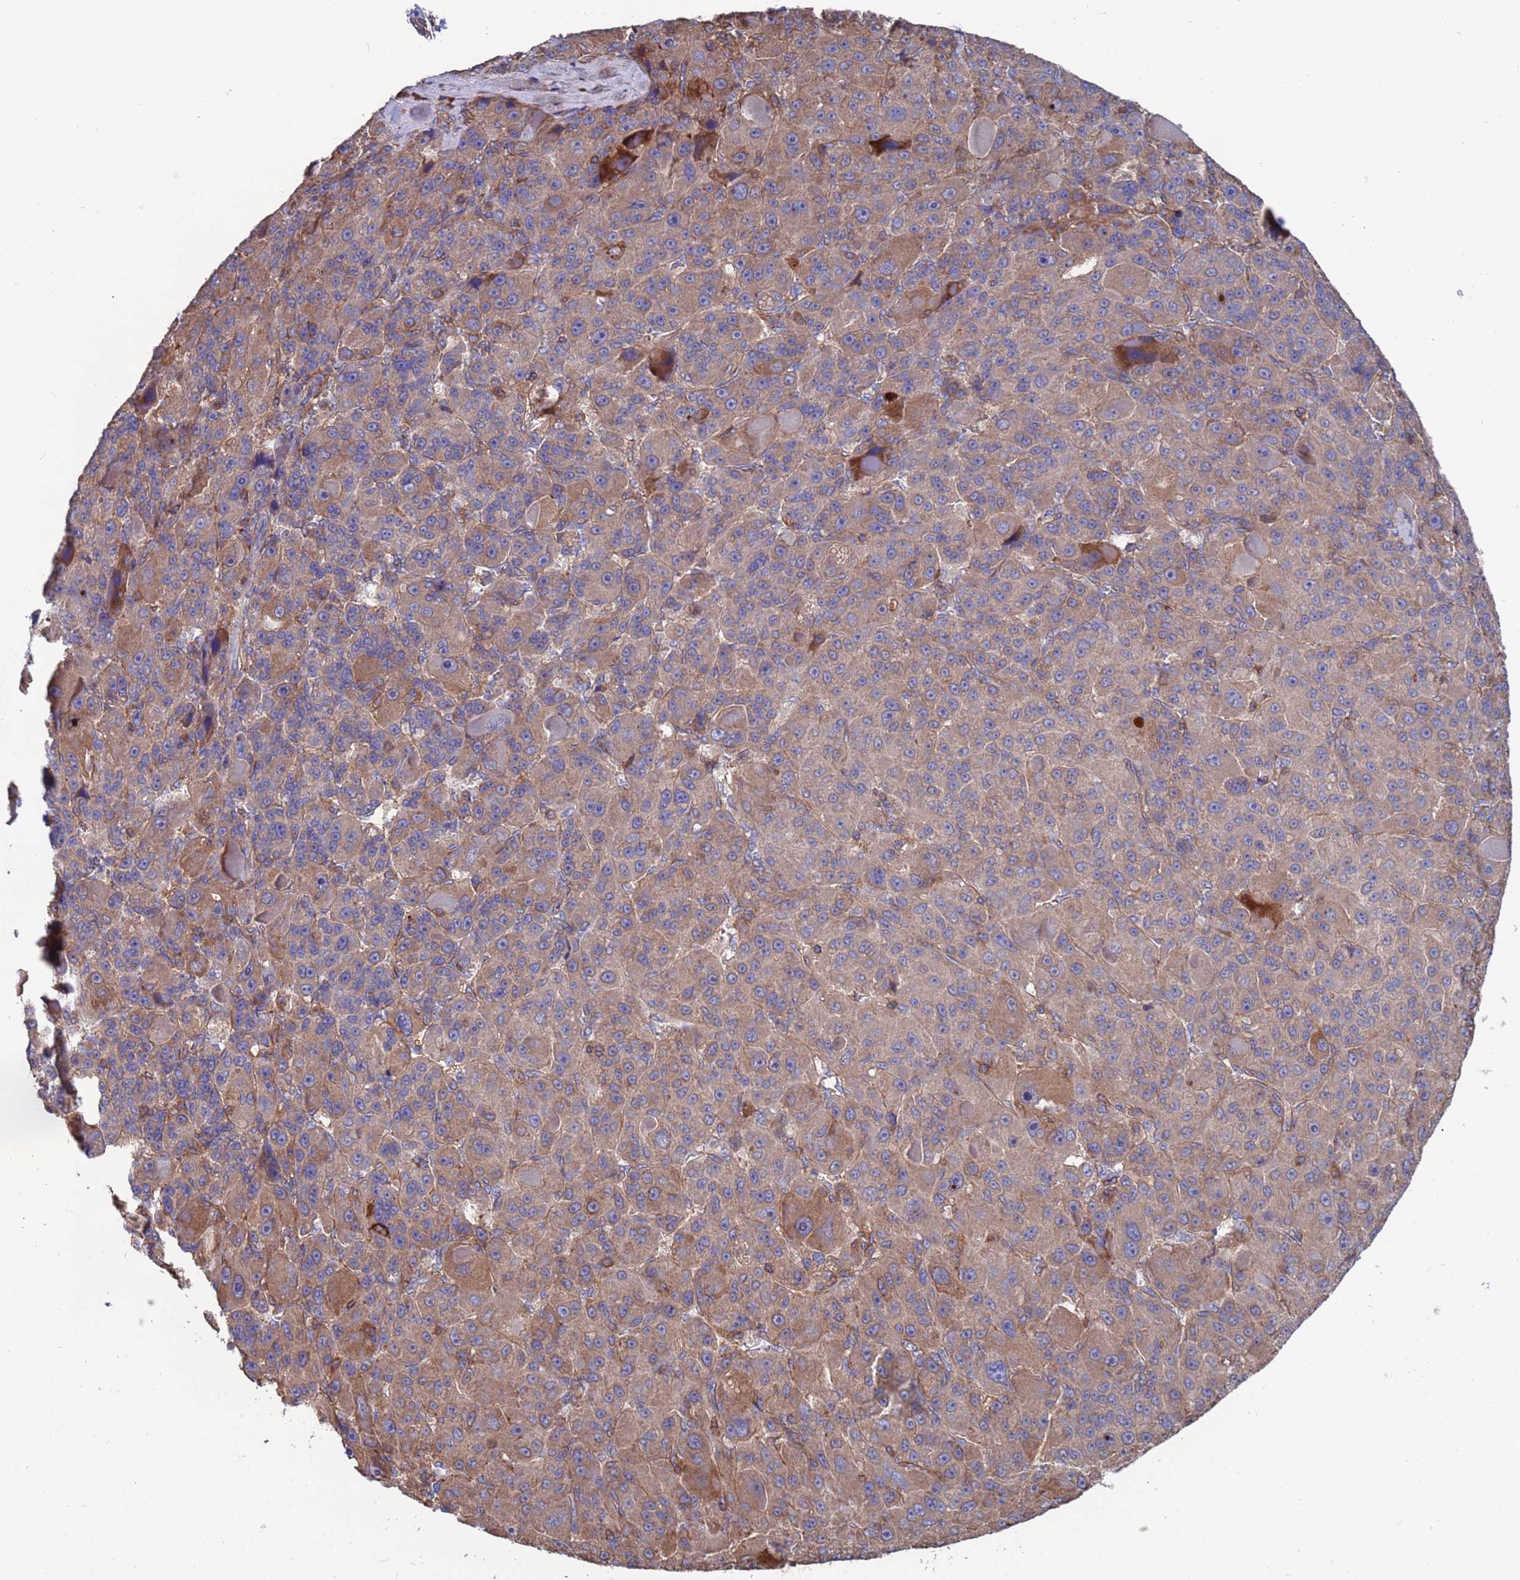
{"staining": {"intensity": "moderate", "quantity": "25%-75%", "location": "cytoplasmic/membranous"}, "tissue": "liver cancer", "cell_type": "Tumor cells", "image_type": "cancer", "snomed": [{"axis": "morphology", "description": "Carcinoma, Hepatocellular, NOS"}, {"axis": "topography", "description": "Liver"}], "caption": "Immunohistochemical staining of liver hepatocellular carcinoma demonstrates medium levels of moderate cytoplasmic/membranous protein positivity in approximately 25%-75% of tumor cells. (DAB (3,3'-diaminobenzidine) = brown stain, brightfield microscopy at high magnification).", "gene": "PYCR1", "patient": {"sex": "male", "age": 76}}